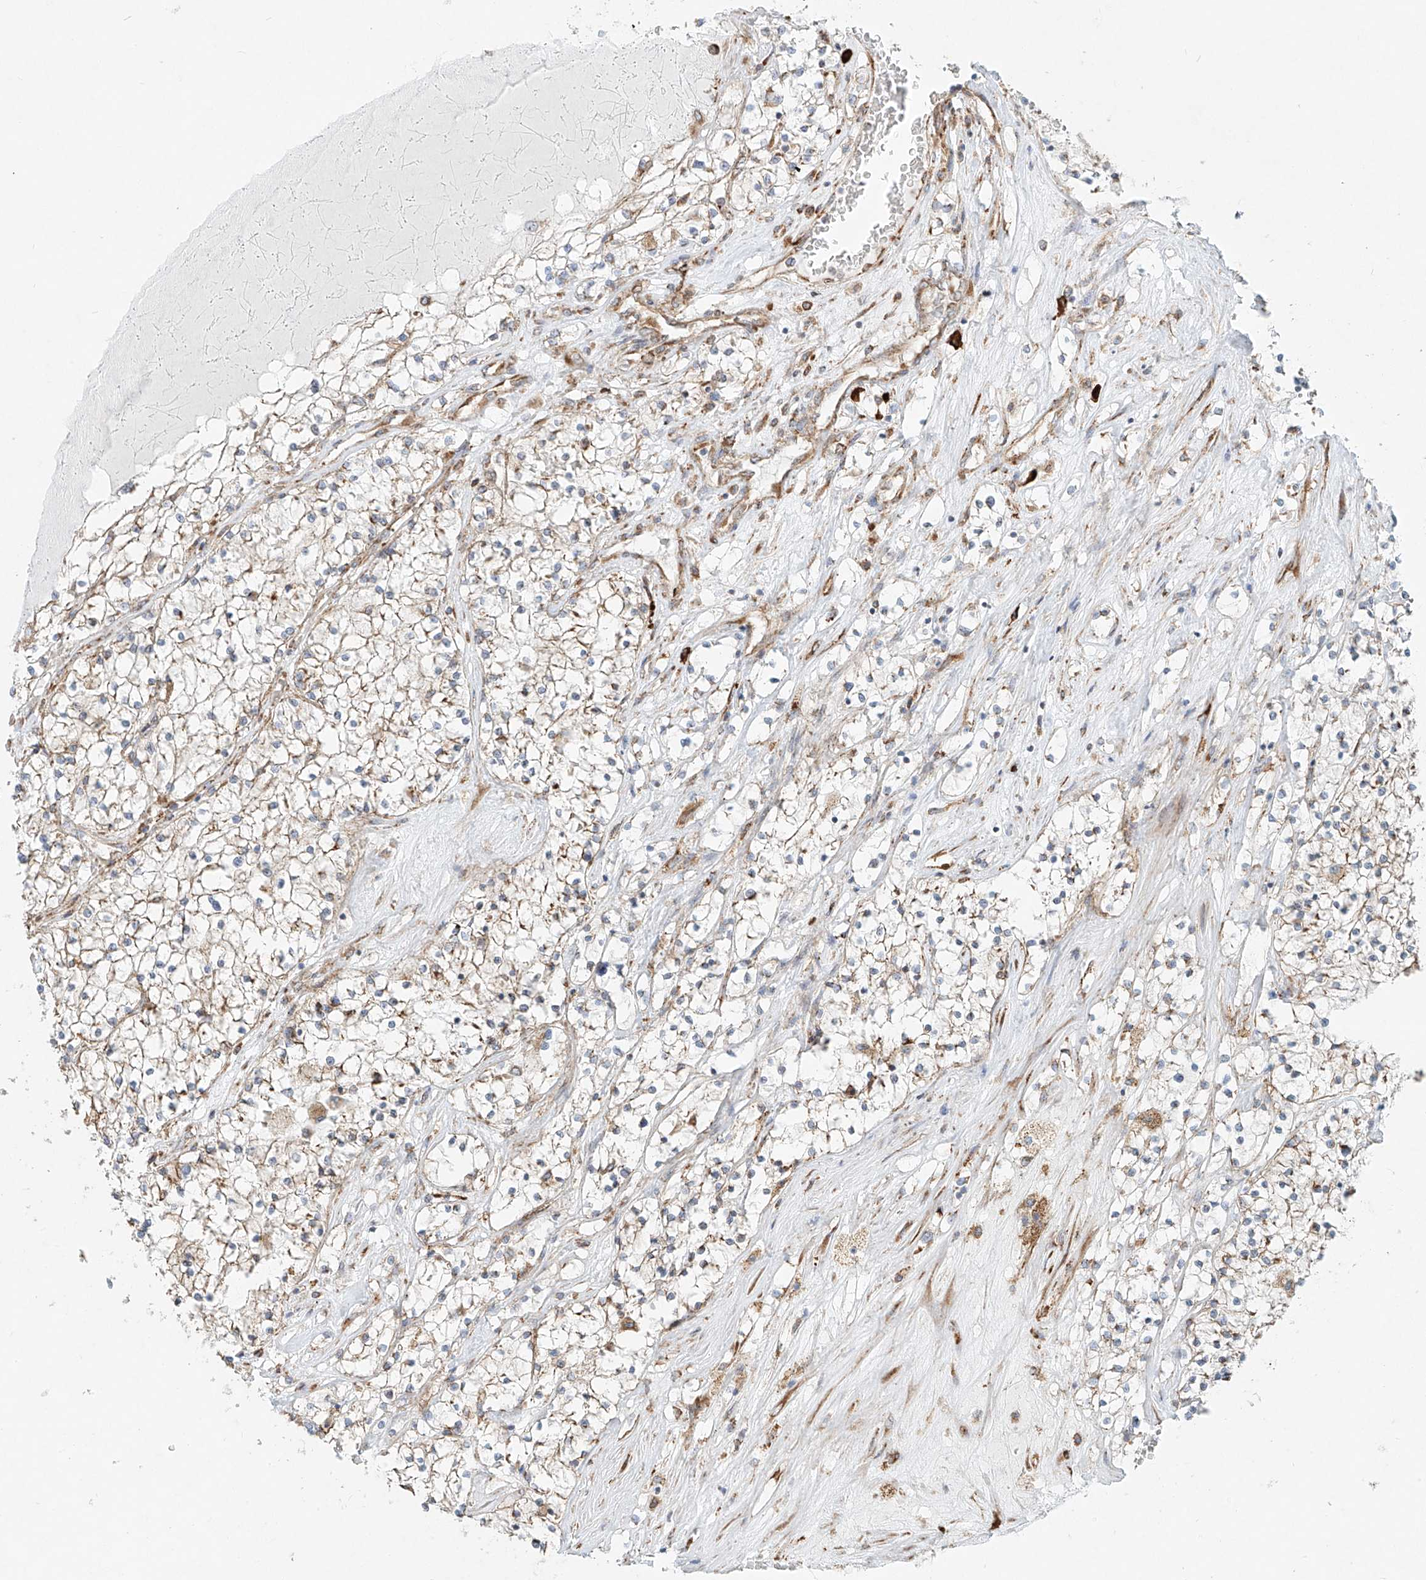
{"staining": {"intensity": "weak", "quantity": "<25%", "location": "cytoplasmic/membranous"}, "tissue": "renal cancer", "cell_type": "Tumor cells", "image_type": "cancer", "snomed": [{"axis": "morphology", "description": "Normal tissue, NOS"}, {"axis": "morphology", "description": "Adenocarcinoma, NOS"}, {"axis": "topography", "description": "Kidney"}], "caption": "This histopathology image is of adenocarcinoma (renal) stained with immunohistochemistry (IHC) to label a protein in brown with the nuclei are counter-stained blue. There is no staining in tumor cells.", "gene": "EIPR1", "patient": {"sex": "male", "age": 68}}